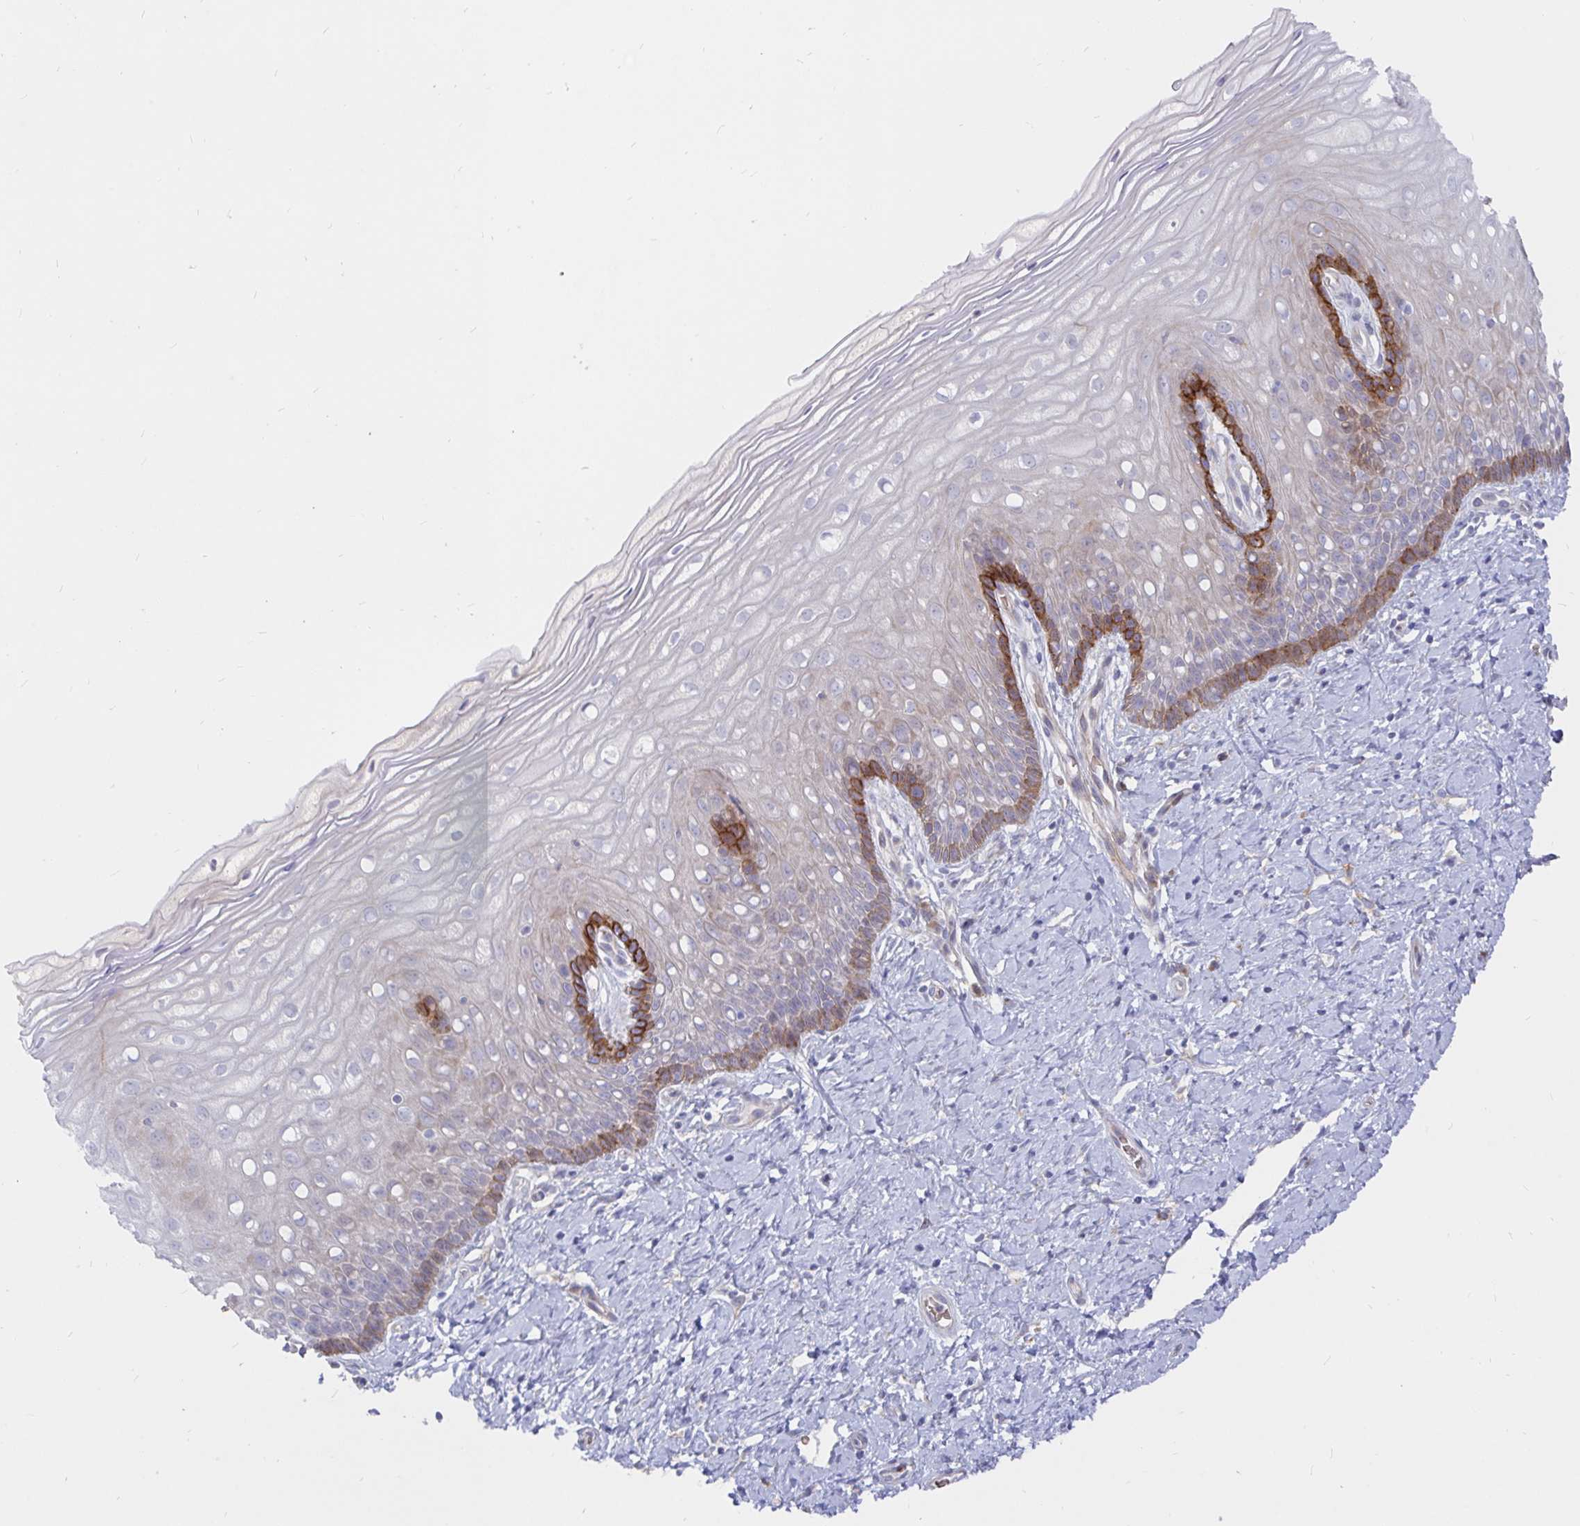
{"staining": {"intensity": "negative", "quantity": "none", "location": "none"}, "tissue": "cervix", "cell_type": "Glandular cells", "image_type": "normal", "snomed": [{"axis": "morphology", "description": "Normal tissue, NOS"}, {"axis": "topography", "description": "Cervix"}], "caption": "Immunohistochemical staining of unremarkable cervix exhibits no significant positivity in glandular cells.", "gene": "KCTD19", "patient": {"sex": "female", "age": 37}}